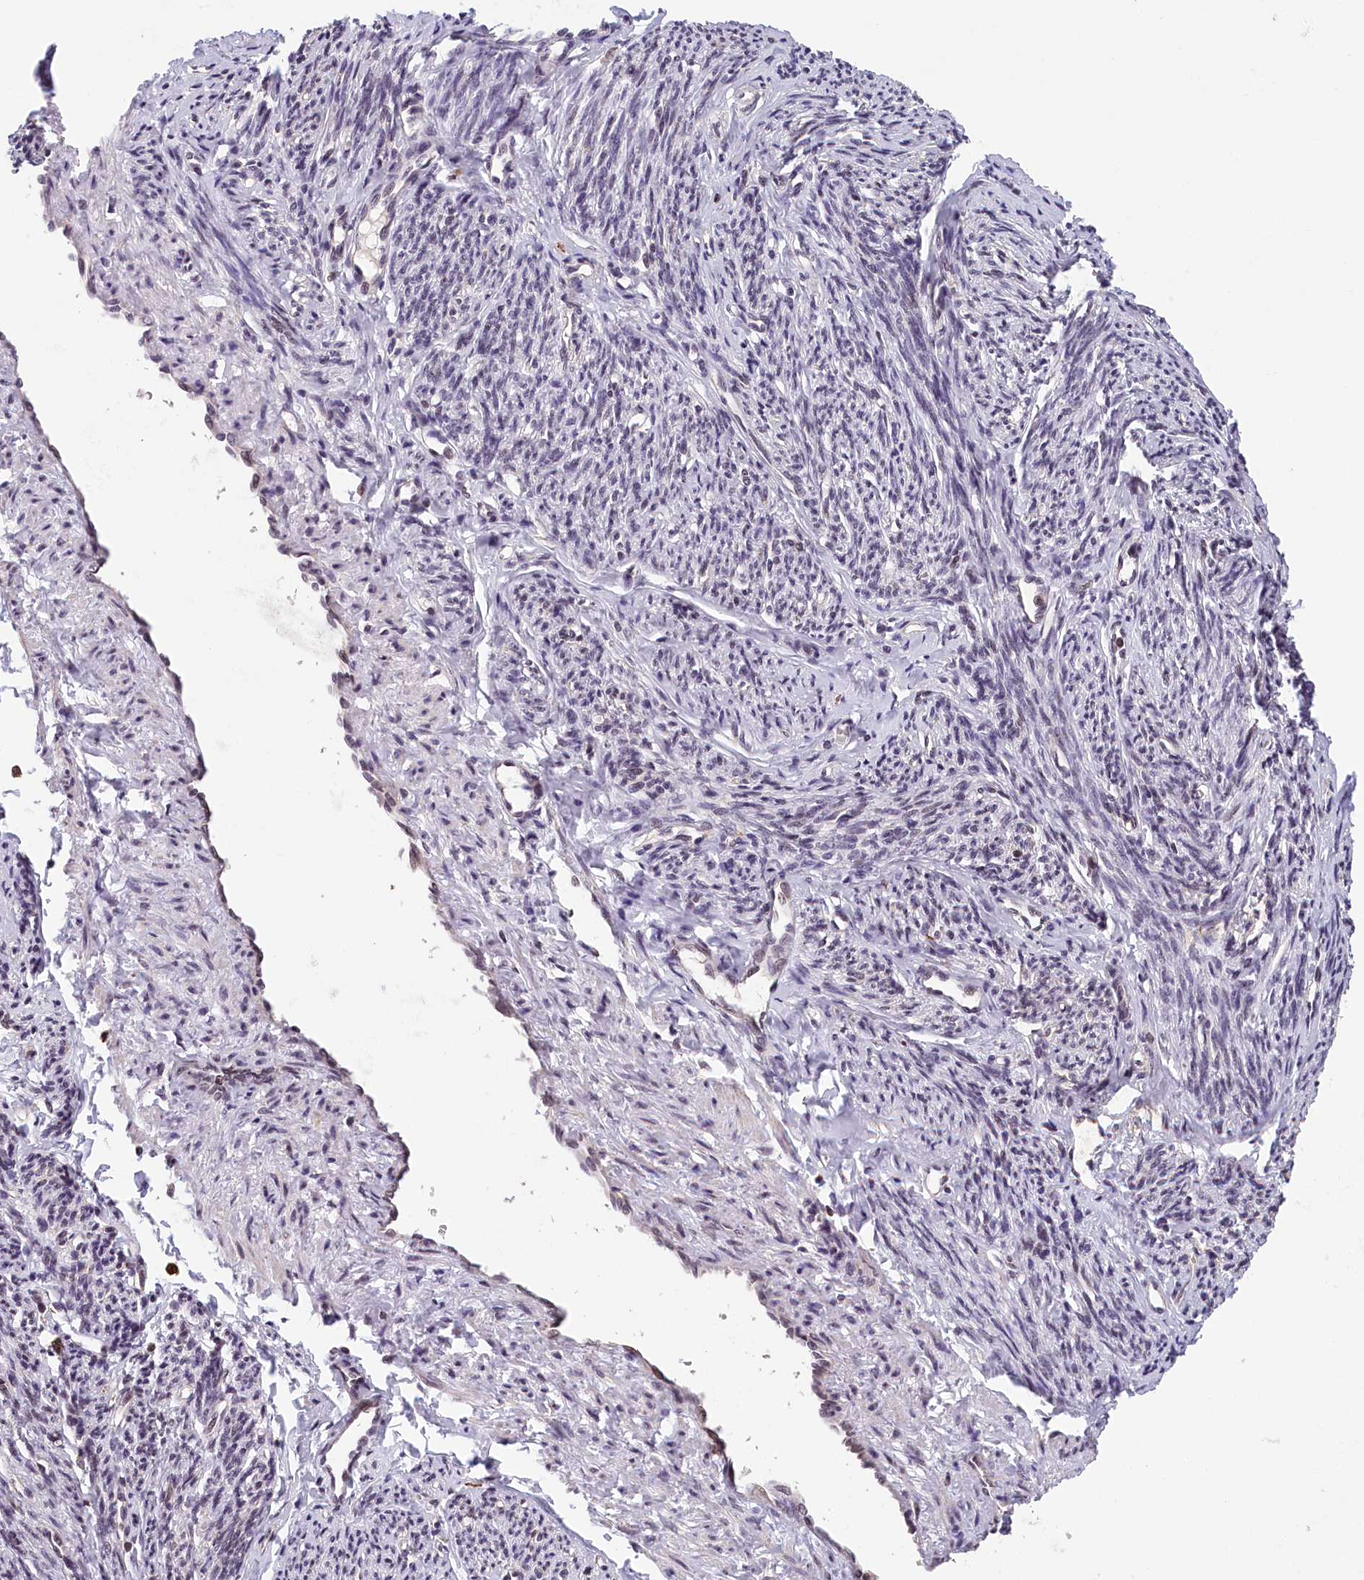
{"staining": {"intensity": "weak", "quantity": "25%-75%", "location": "nuclear"}, "tissue": "smooth muscle", "cell_type": "Smooth muscle cells", "image_type": "normal", "snomed": [{"axis": "morphology", "description": "Normal tissue, NOS"}, {"axis": "topography", "description": "Smooth muscle"}, {"axis": "topography", "description": "Uterus"}], "caption": "Immunohistochemical staining of normal smooth muscle demonstrates weak nuclear protein positivity in about 25%-75% of smooth muscle cells.", "gene": "KCNK6", "patient": {"sex": "female", "age": 59}}